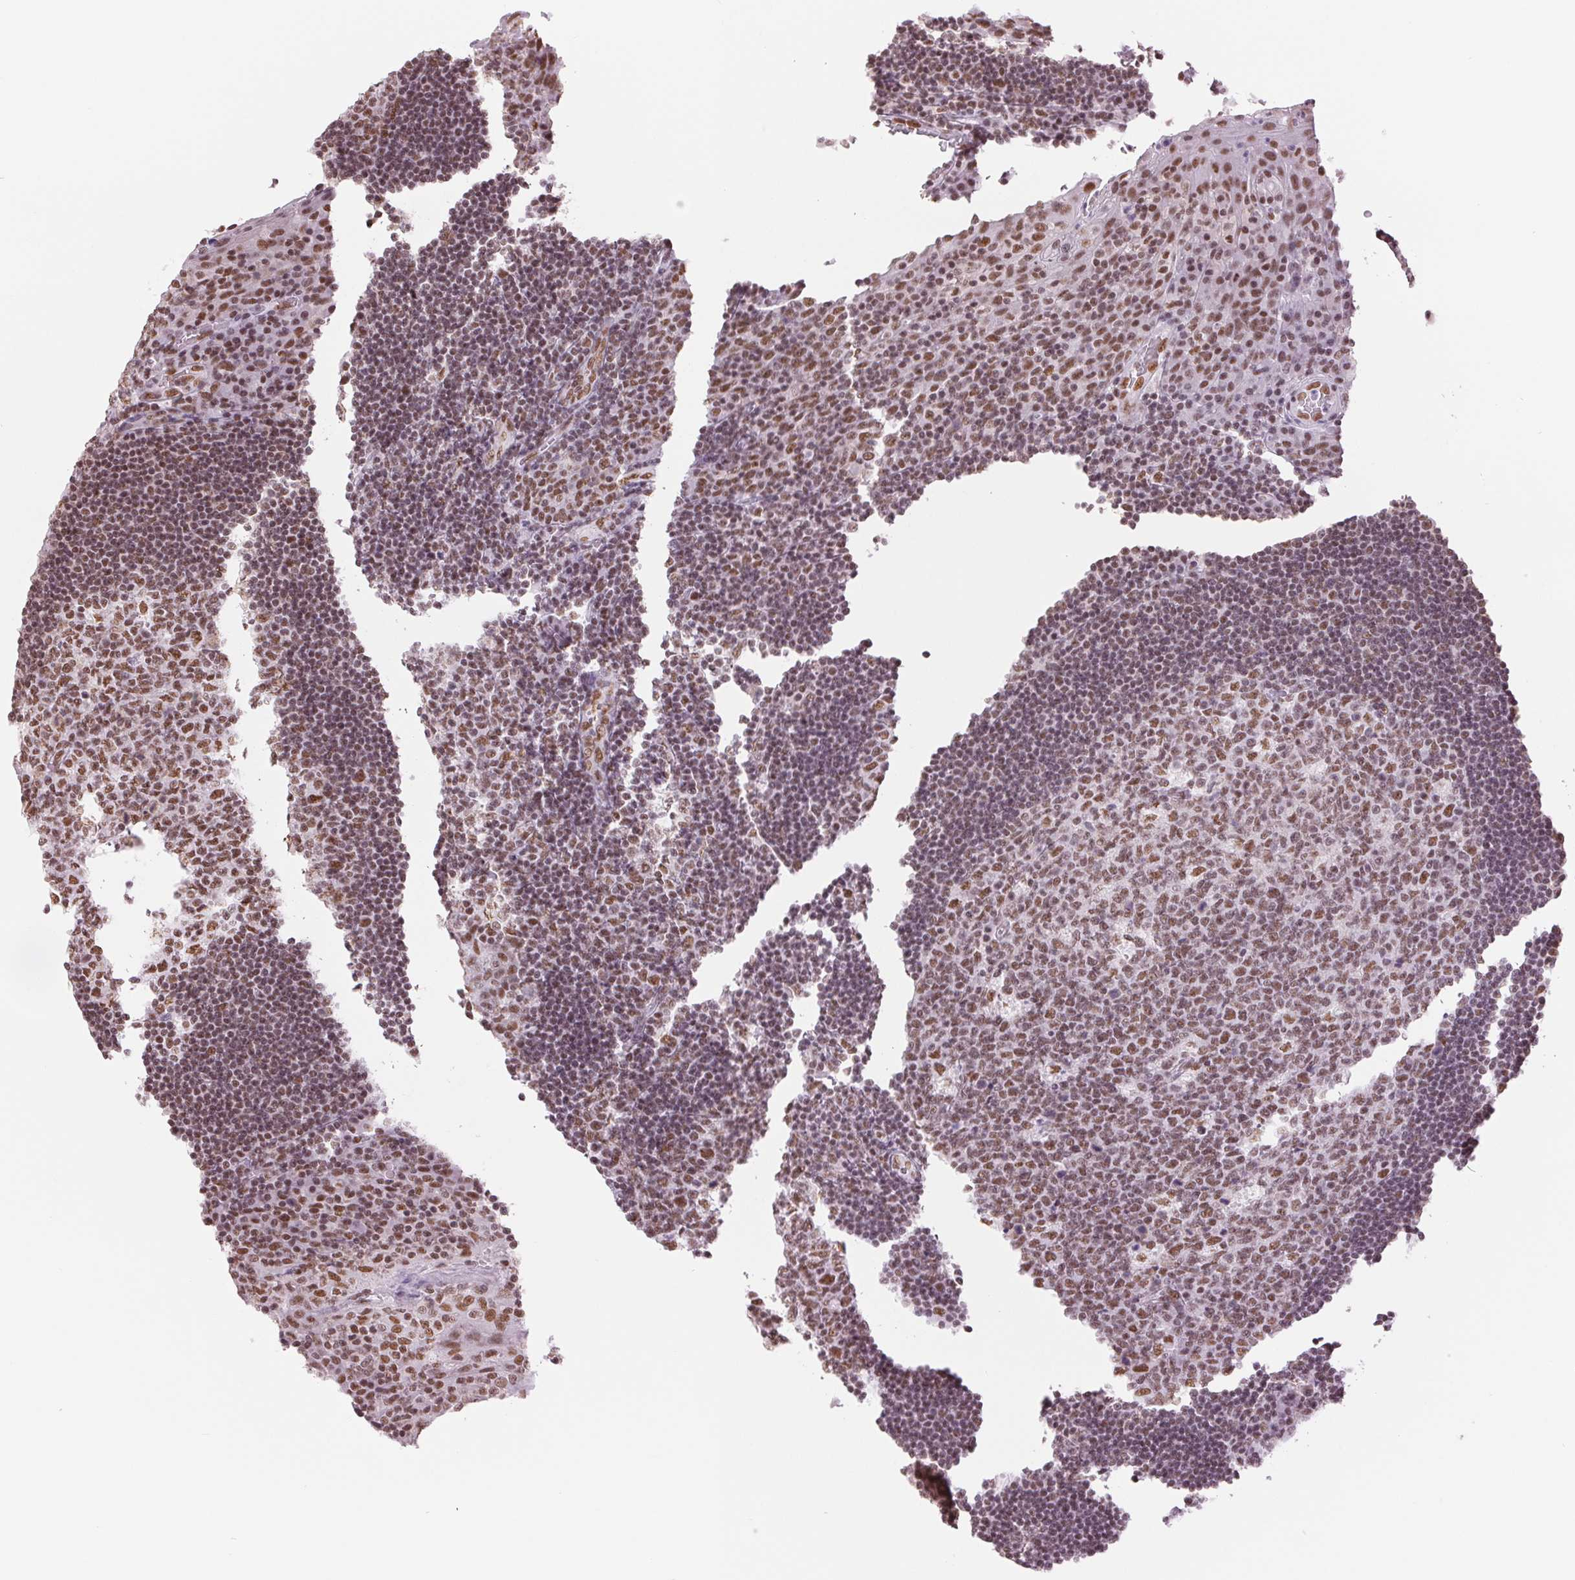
{"staining": {"intensity": "moderate", "quantity": ">75%", "location": "nuclear"}, "tissue": "tonsil", "cell_type": "Germinal center cells", "image_type": "normal", "snomed": [{"axis": "morphology", "description": "Normal tissue, NOS"}, {"axis": "topography", "description": "Tonsil"}], "caption": "Approximately >75% of germinal center cells in benign human tonsil exhibit moderate nuclear protein expression as visualized by brown immunohistochemical staining.", "gene": "ZFR2", "patient": {"sex": "male", "age": 17}}